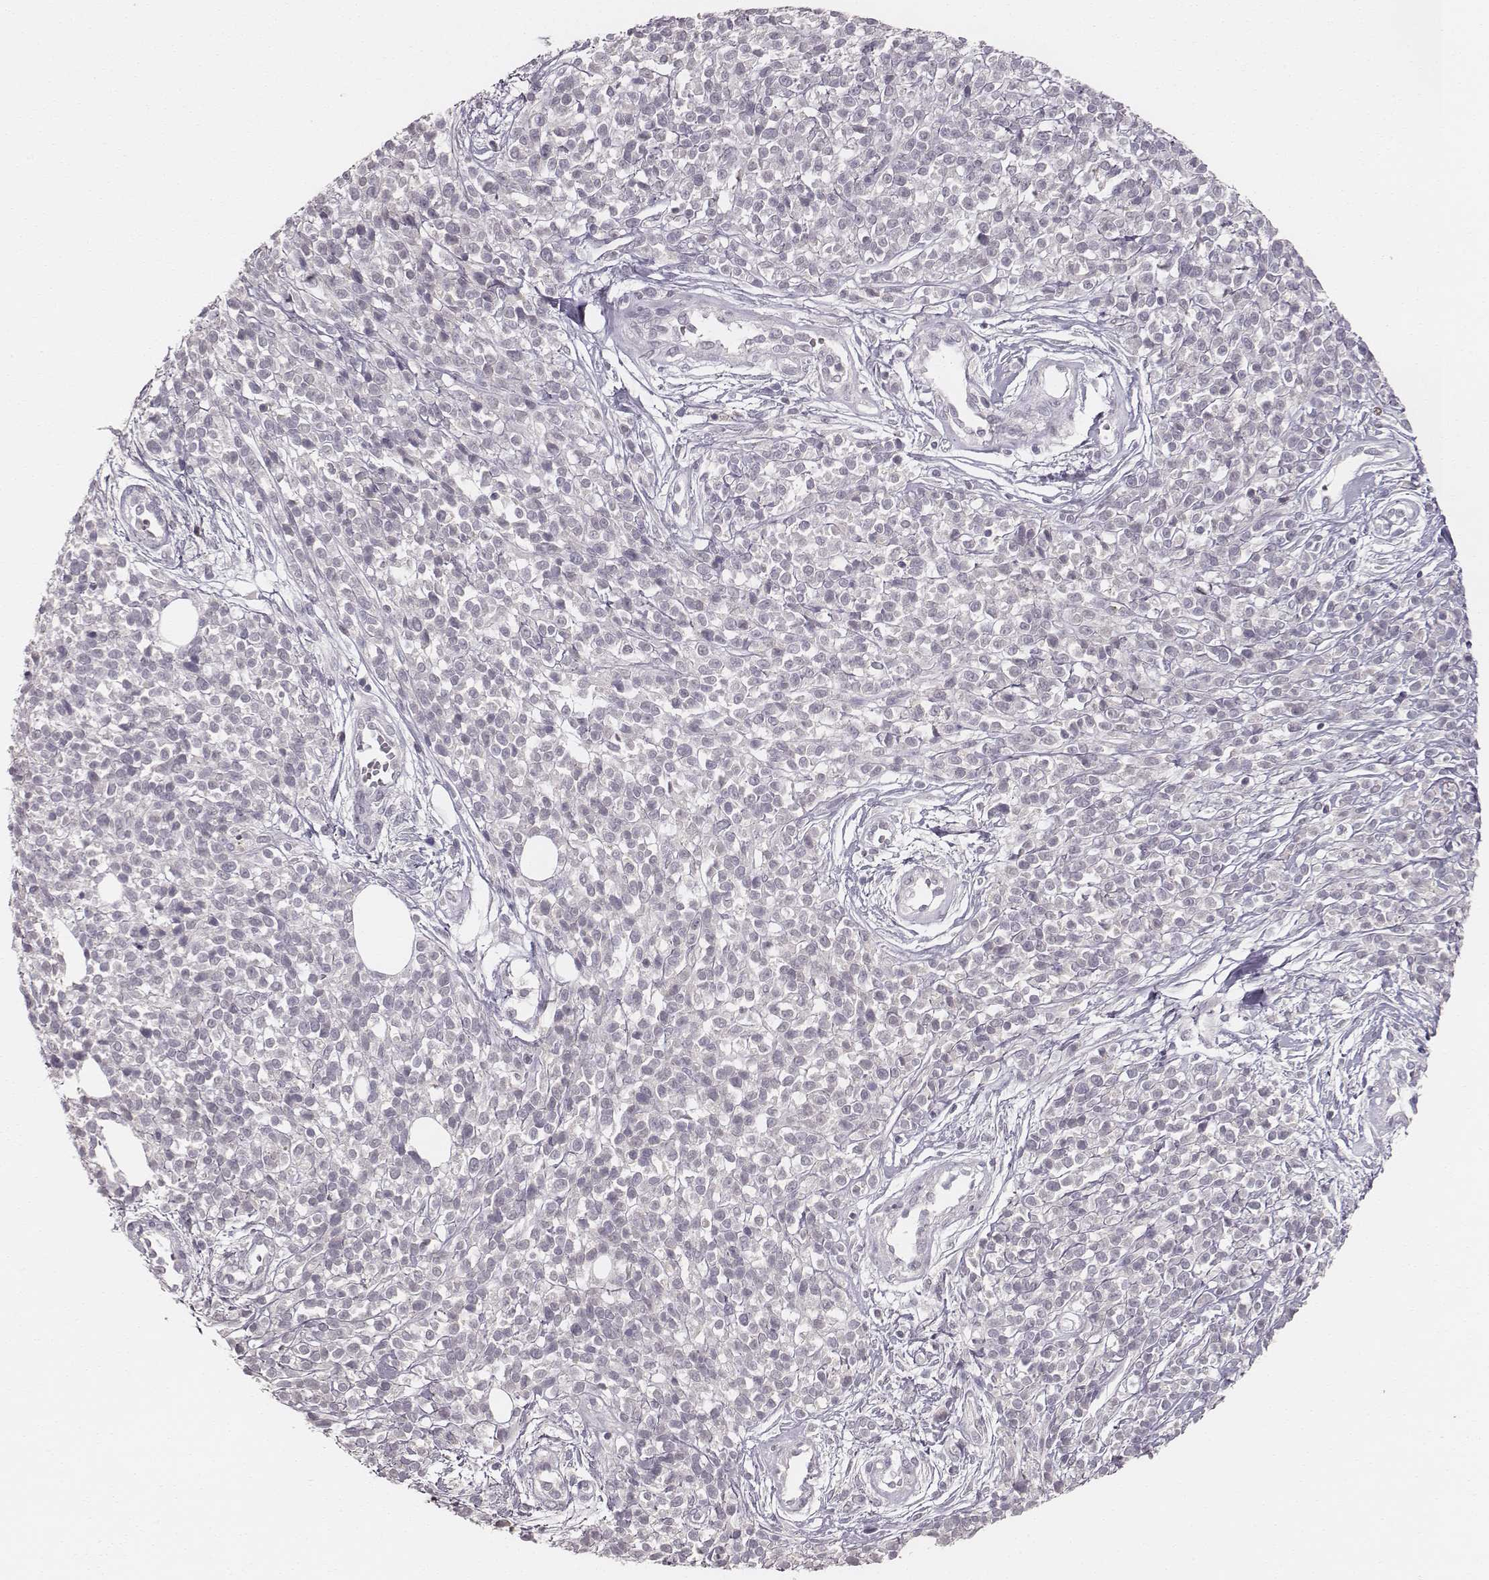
{"staining": {"intensity": "negative", "quantity": "none", "location": "none"}, "tissue": "melanoma", "cell_type": "Tumor cells", "image_type": "cancer", "snomed": [{"axis": "morphology", "description": "Malignant melanoma, NOS"}, {"axis": "topography", "description": "Skin"}, {"axis": "topography", "description": "Skin of trunk"}], "caption": "Tumor cells show no significant protein positivity in malignant melanoma. The staining was performed using DAB (3,3'-diaminobenzidine) to visualize the protein expression in brown, while the nuclei were stained in blue with hematoxylin (Magnification: 20x).", "gene": "LY6K", "patient": {"sex": "male", "age": 74}}